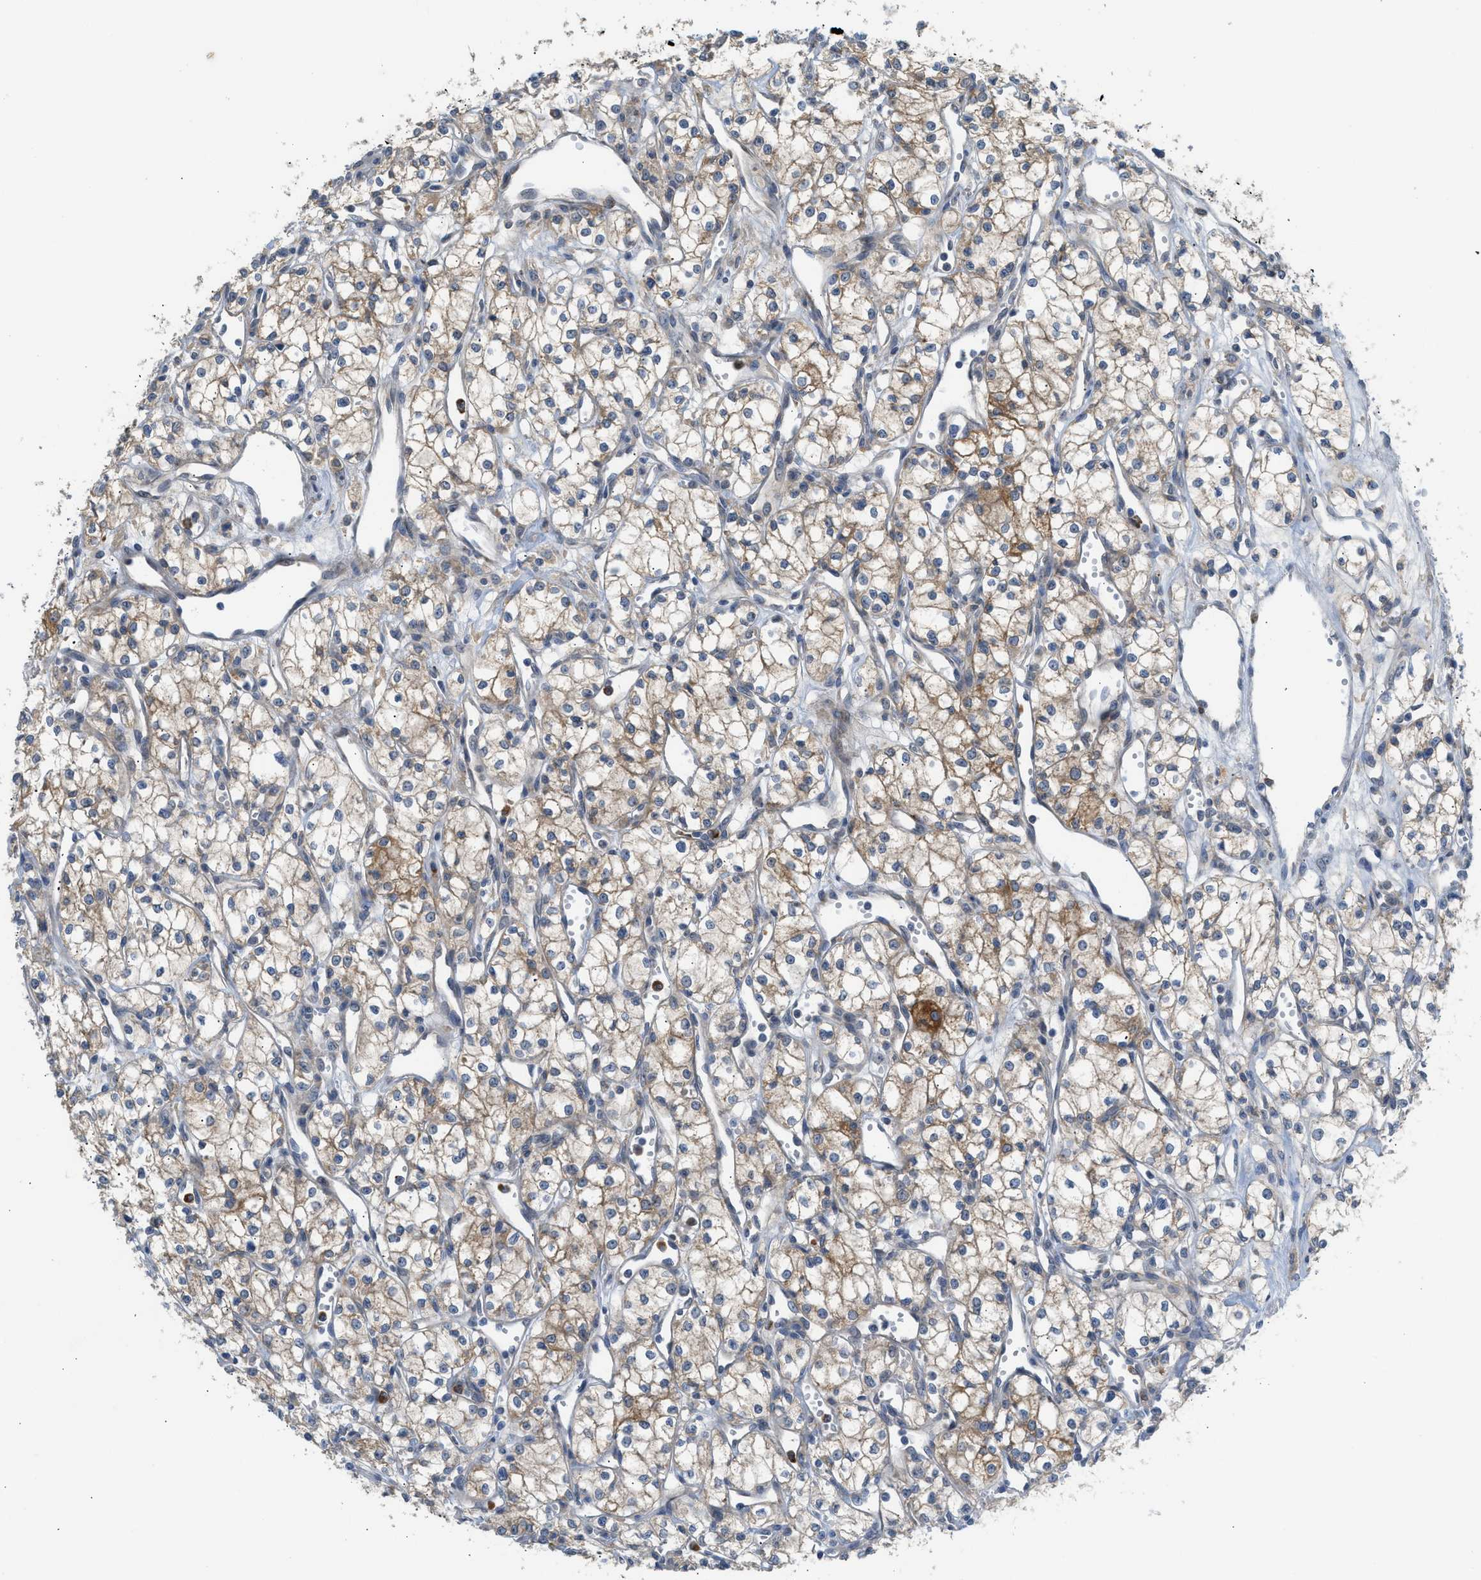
{"staining": {"intensity": "moderate", "quantity": "<25%", "location": "cytoplasmic/membranous"}, "tissue": "renal cancer", "cell_type": "Tumor cells", "image_type": "cancer", "snomed": [{"axis": "morphology", "description": "Adenocarcinoma, NOS"}, {"axis": "topography", "description": "Kidney"}], "caption": "DAB immunohistochemical staining of renal adenocarcinoma exhibits moderate cytoplasmic/membranous protein expression in about <25% of tumor cells.", "gene": "RHBDF2", "patient": {"sex": "male", "age": 59}}